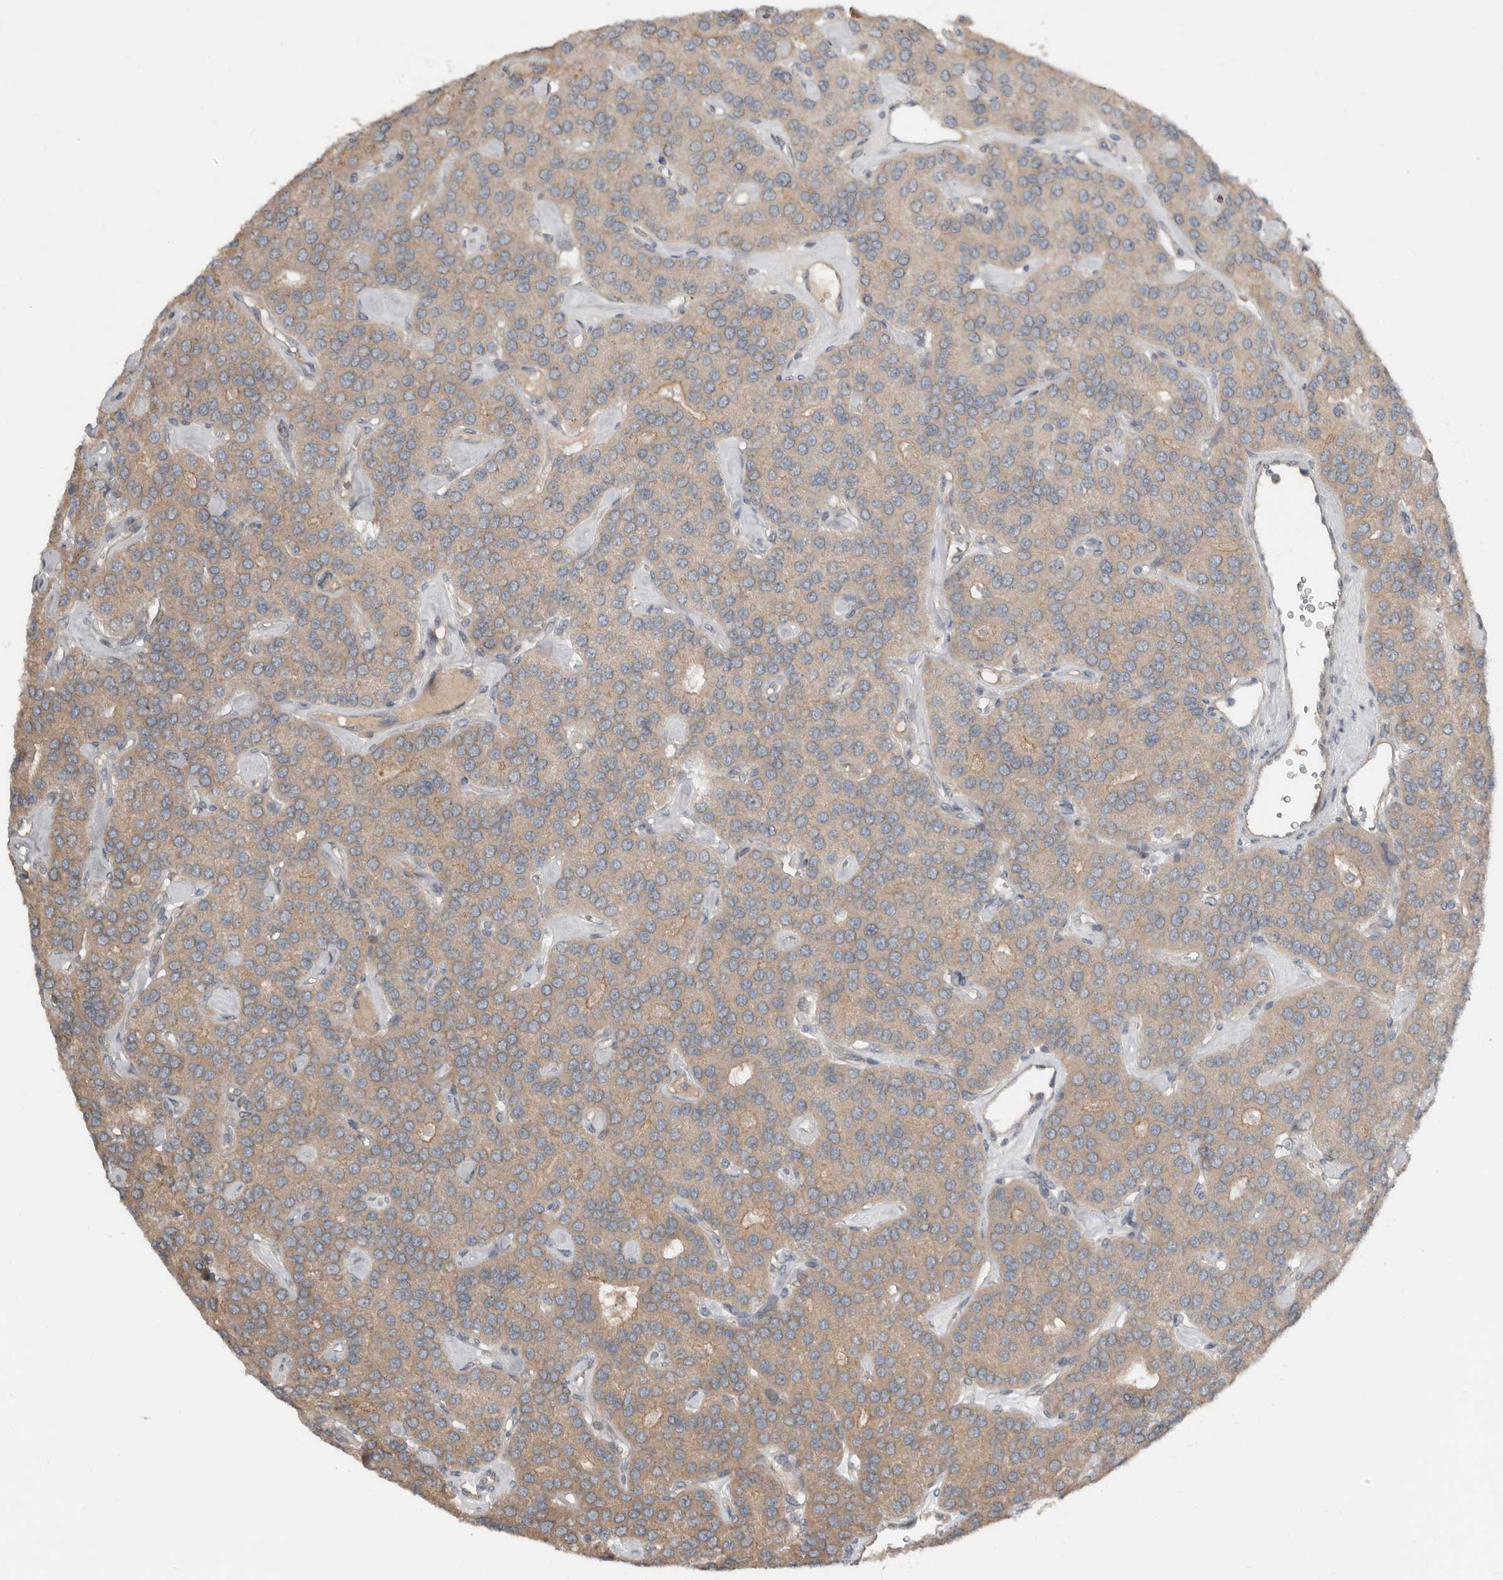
{"staining": {"intensity": "weak", "quantity": "25%-75%", "location": "cytoplasmic/membranous"}, "tissue": "parathyroid gland", "cell_type": "Glandular cells", "image_type": "normal", "snomed": [{"axis": "morphology", "description": "Normal tissue, NOS"}, {"axis": "morphology", "description": "Adenoma, NOS"}, {"axis": "topography", "description": "Parathyroid gland"}], "caption": "Unremarkable parathyroid gland reveals weak cytoplasmic/membranous staining in about 25%-75% of glandular cells, visualized by immunohistochemistry. Using DAB (3,3'-diaminobenzidine) (brown) and hematoxylin (blue) stains, captured at high magnification using brightfield microscopy.", "gene": "TEAD3", "patient": {"sex": "female", "age": 86}}